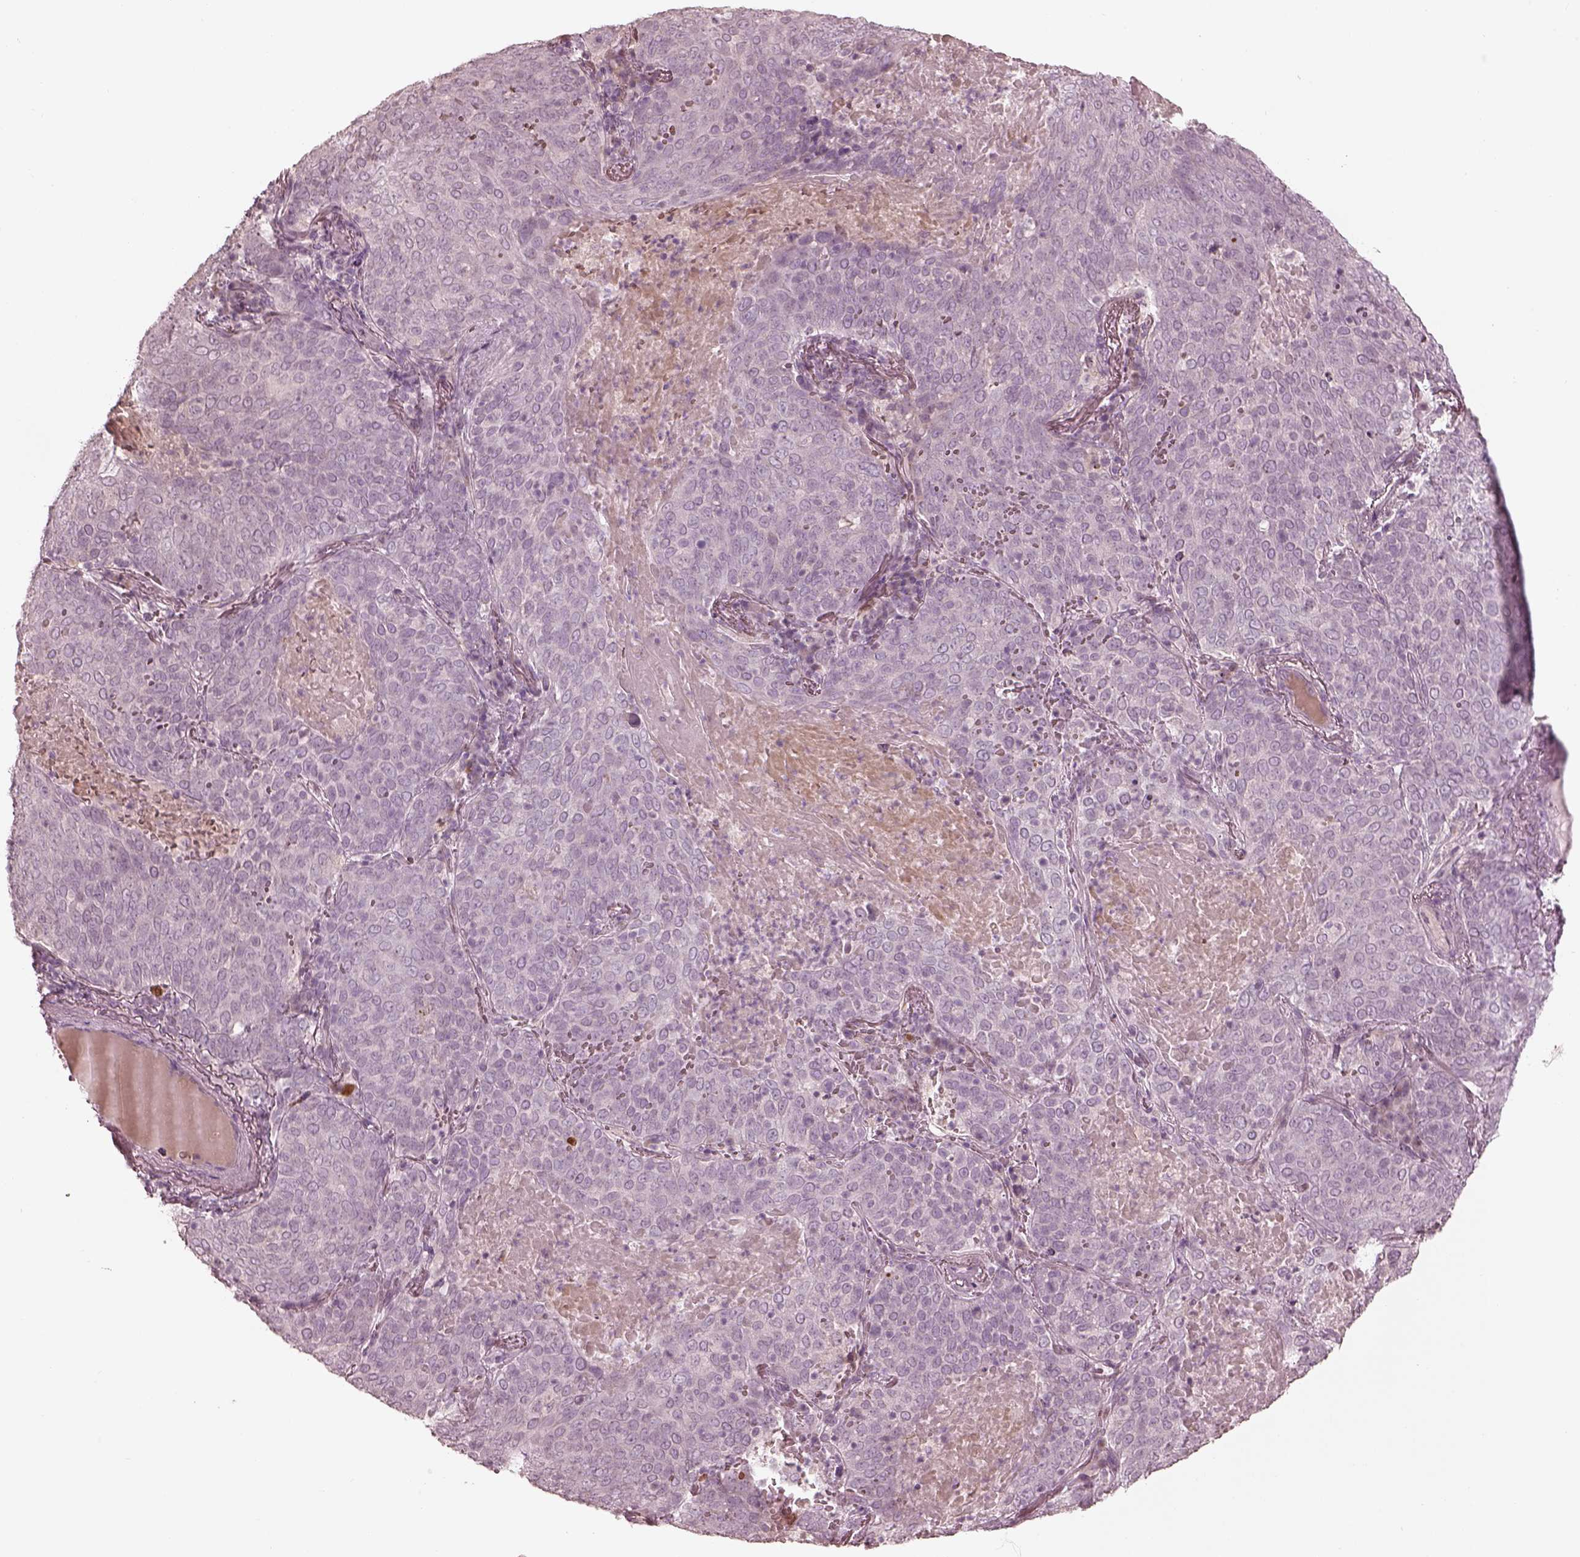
{"staining": {"intensity": "negative", "quantity": "none", "location": "none"}, "tissue": "lung cancer", "cell_type": "Tumor cells", "image_type": "cancer", "snomed": [{"axis": "morphology", "description": "Squamous cell carcinoma, NOS"}, {"axis": "topography", "description": "Lung"}], "caption": "The photomicrograph reveals no staining of tumor cells in lung cancer (squamous cell carcinoma). Nuclei are stained in blue.", "gene": "ANKLE1", "patient": {"sex": "male", "age": 82}}